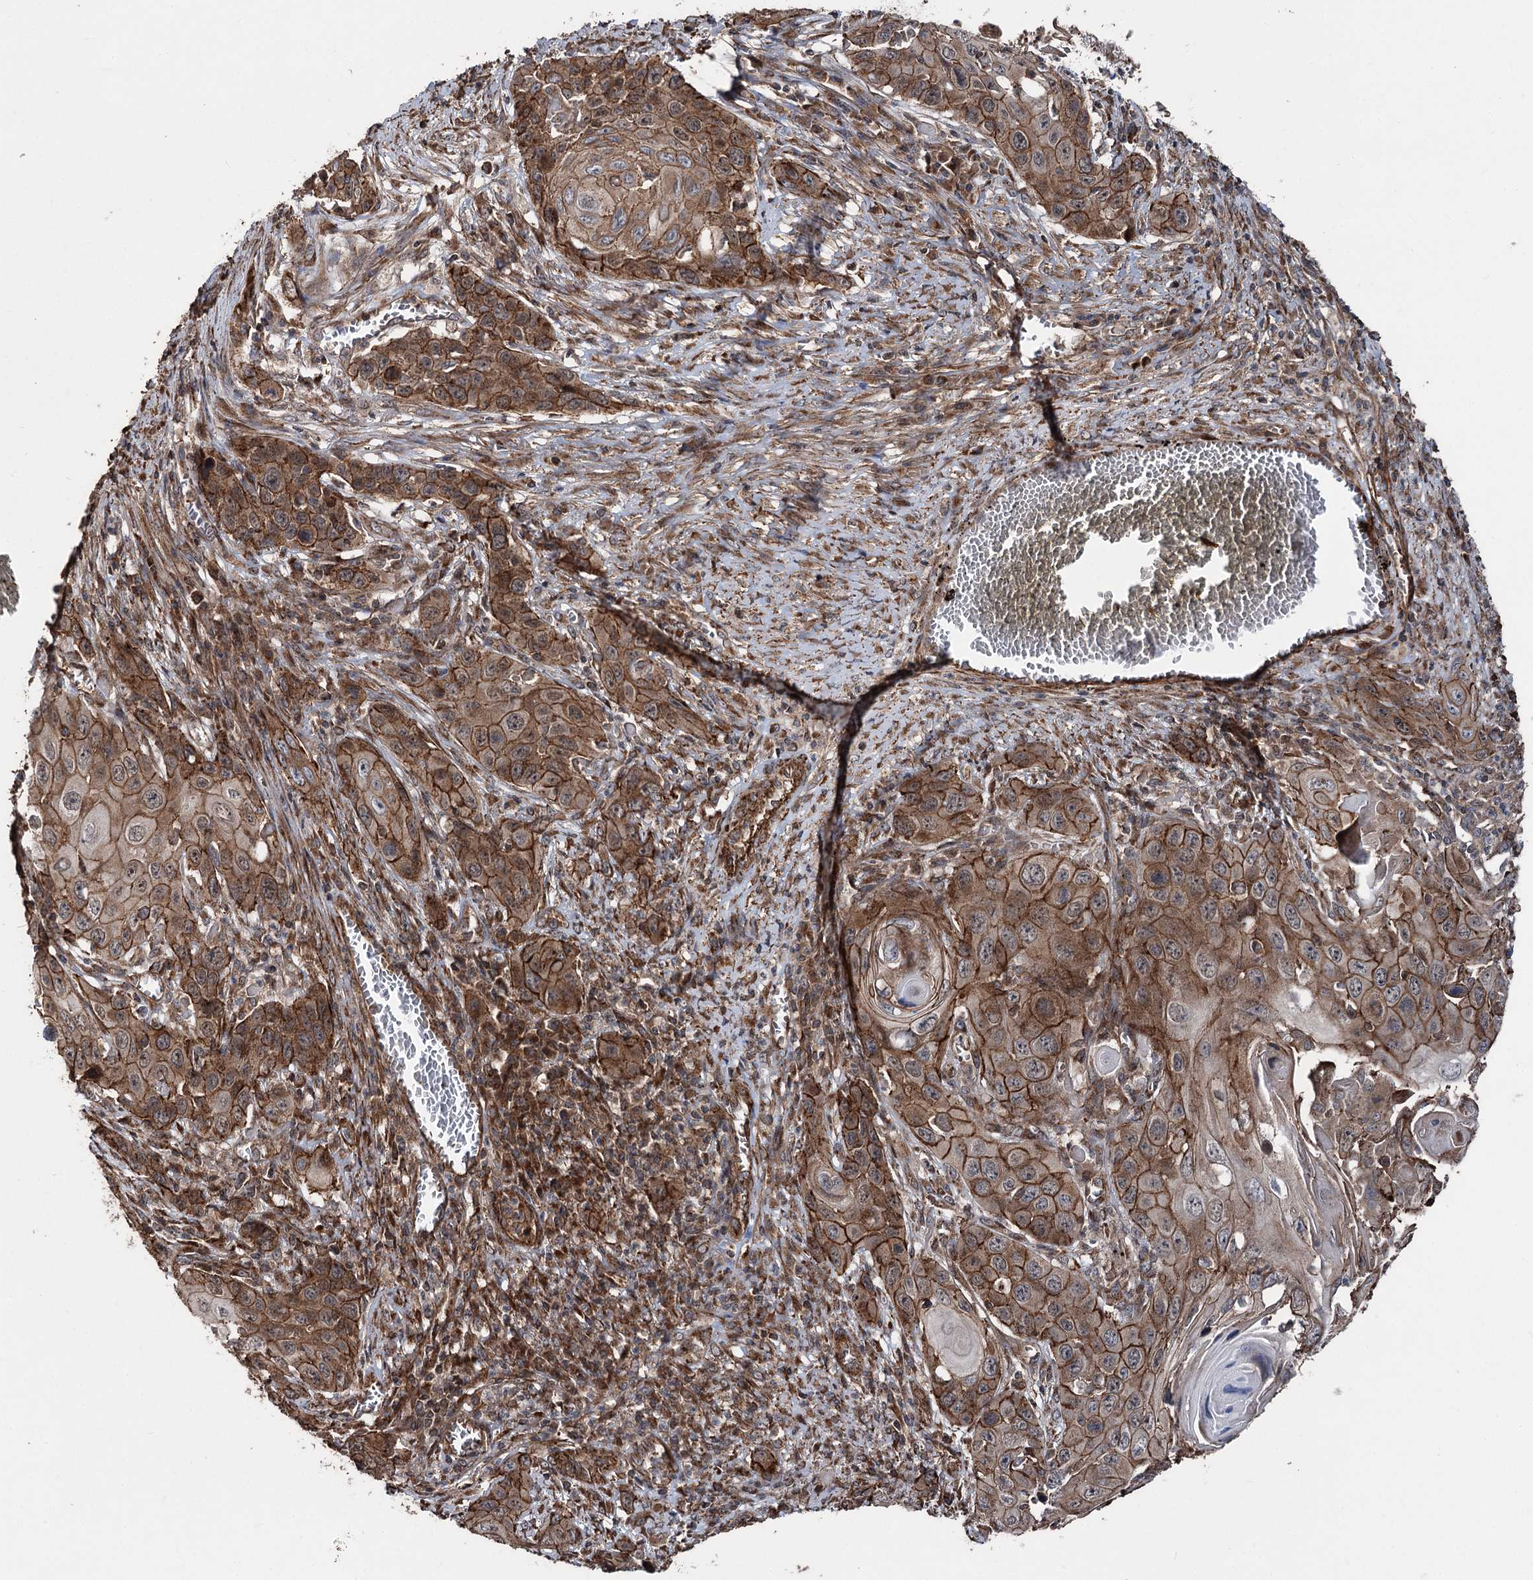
{"staining": {"intensity": "strong", "quantity": "25%-75%", "location": "cytoplasmic/membranous"}, "tissue": "skin cancer", "cell_type": "Tumor cells", "image_type": "cancer", "snomed": [{"axis": "morphology", "description": "Squamous cell carcinoma, NOS"}, {"axis": "topography", "description": "Skin"}], "caption": "IHC (DAB) staining of skin squamous cell carcinoma displays strong cytoplasmic/membranous protein expression in about 25%-75% of tumor cells. Immunohistochemistry stains the protein of interest in brown and the nuclei are stained blue.", "gene": "ITFG2", "patient": {"sex": "male", "age": 55}}